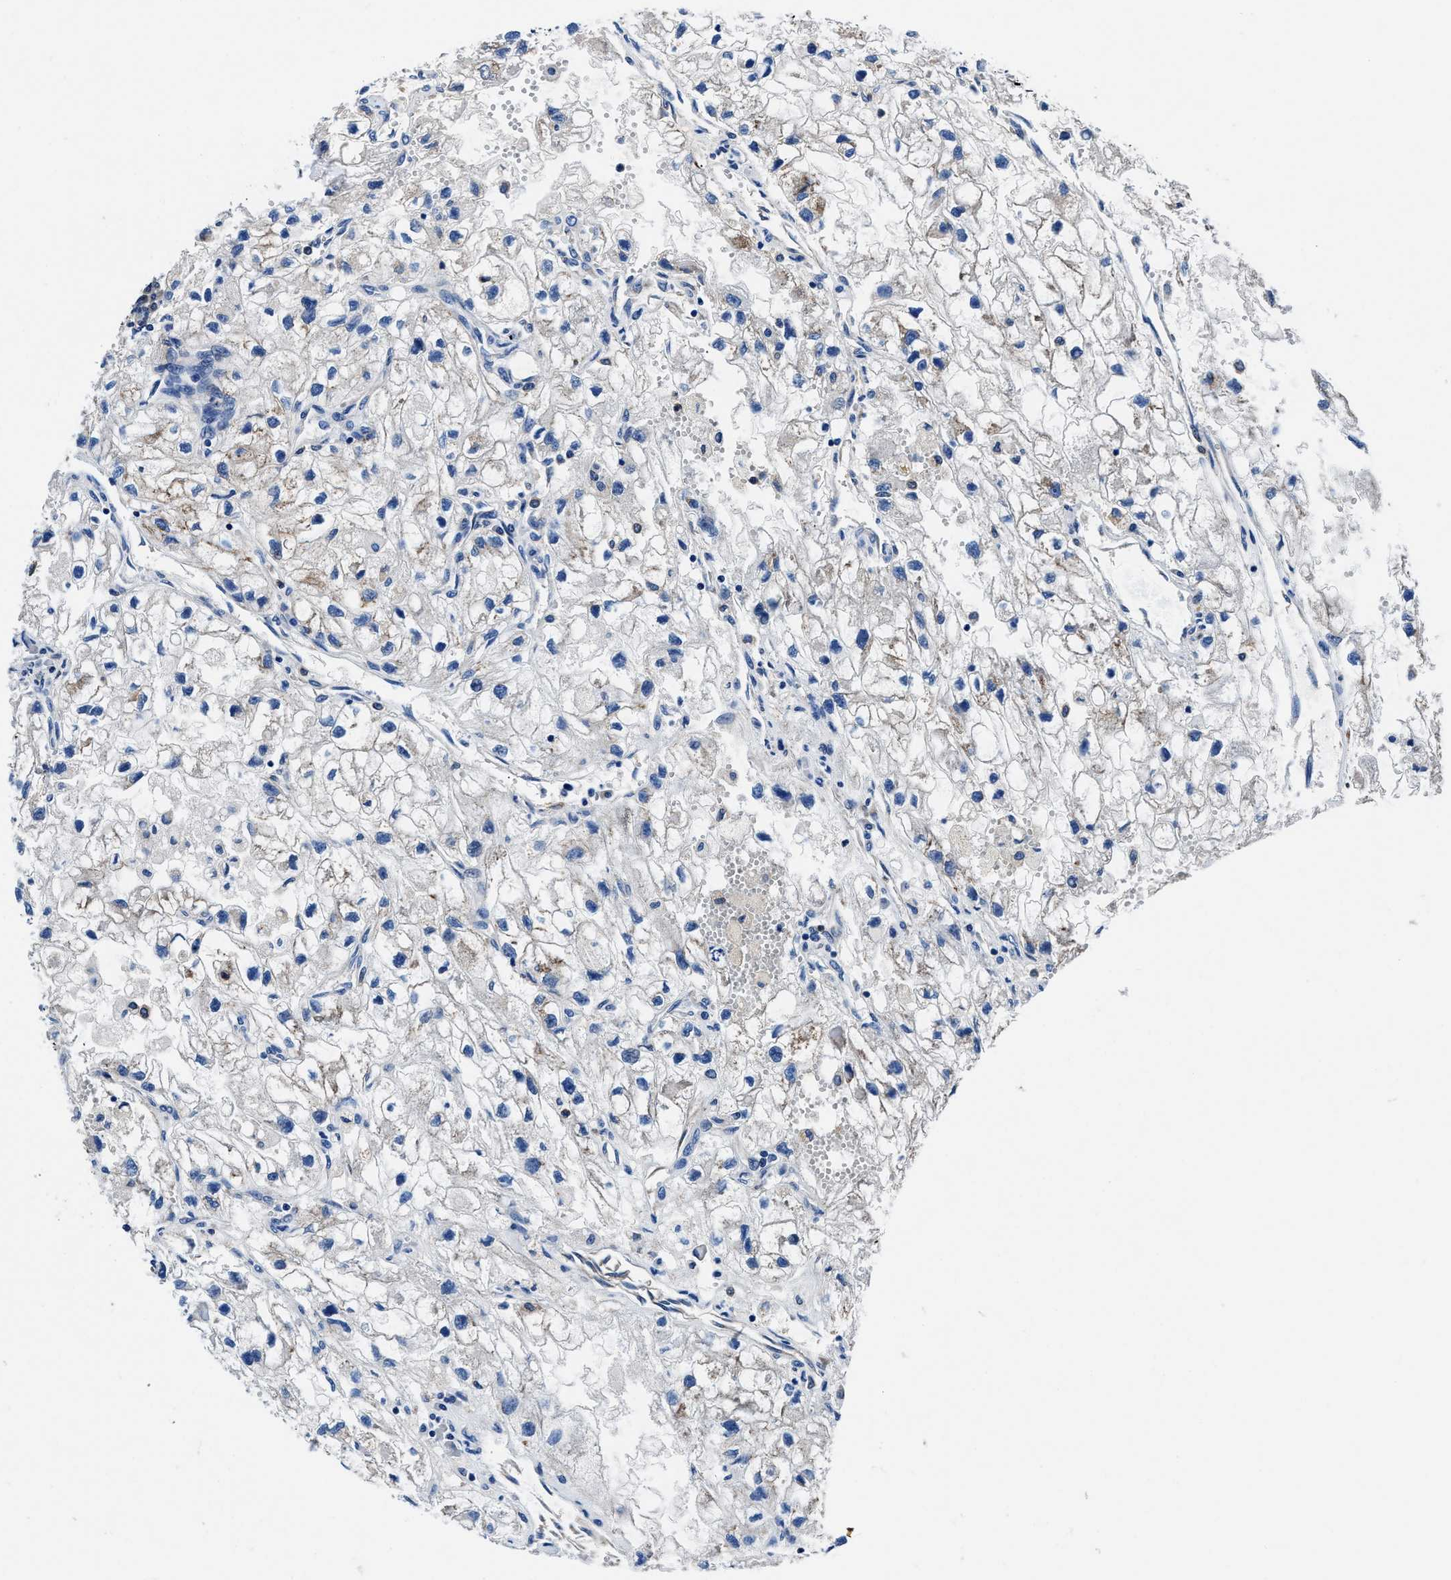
{"staining": {"intensity": "weak", "quantity": "<25%", "location": "cytoplasmic/membranous"}, "tissue": "renal cancer", "cell_type": "Tumor cells", "image_type": "cancer", "snomed": [{"axis": "morphology", "description": "Adenocarcinoma, NOS"}, {"axis": "topography", "description": "Kidney"}], "caption": "Immunohistochemistry of human renal cancer (adenocarcinoma) displays no expression in tumor cells.", "gene": "NEU1", "patient": {"sex": "female", "age": 70}}